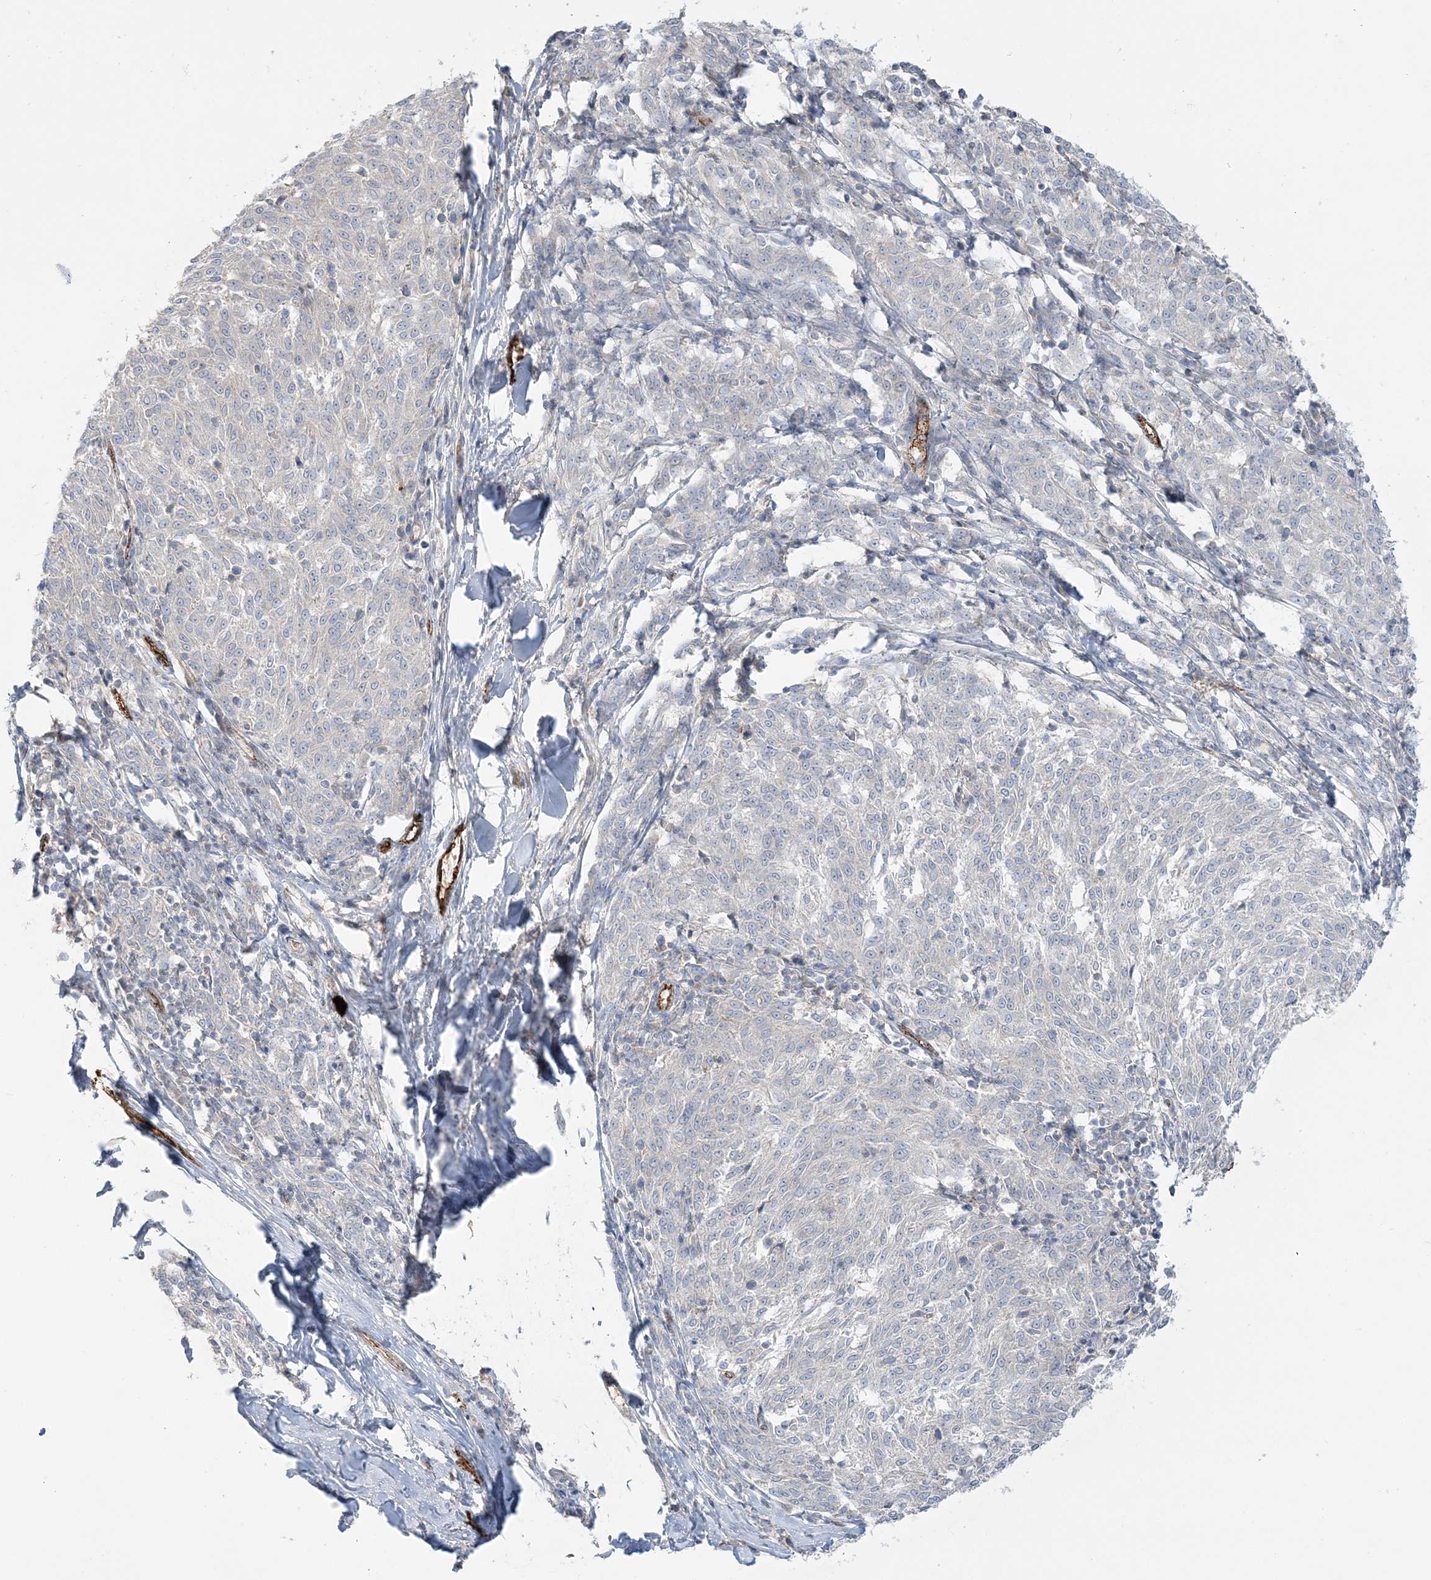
{"staining": {"intensity": "negative", "quantity": "none", "location": "none"}, "tissue": "melanoma", "cell_type": "Tumor cells", "image_type": "cancer", "snomed": [{"axis": "morphology", "description": "Malignant melanoma, NOS"}, {"axis": "topography", "description": "Skin"}], "caption": "High power microscopy photomicrograph of an IHC image of malignant melanoma, revealing no significant expression in tumor cells.", "gene": "INPP1", "patient": {"sex": "female", "age": 72}}